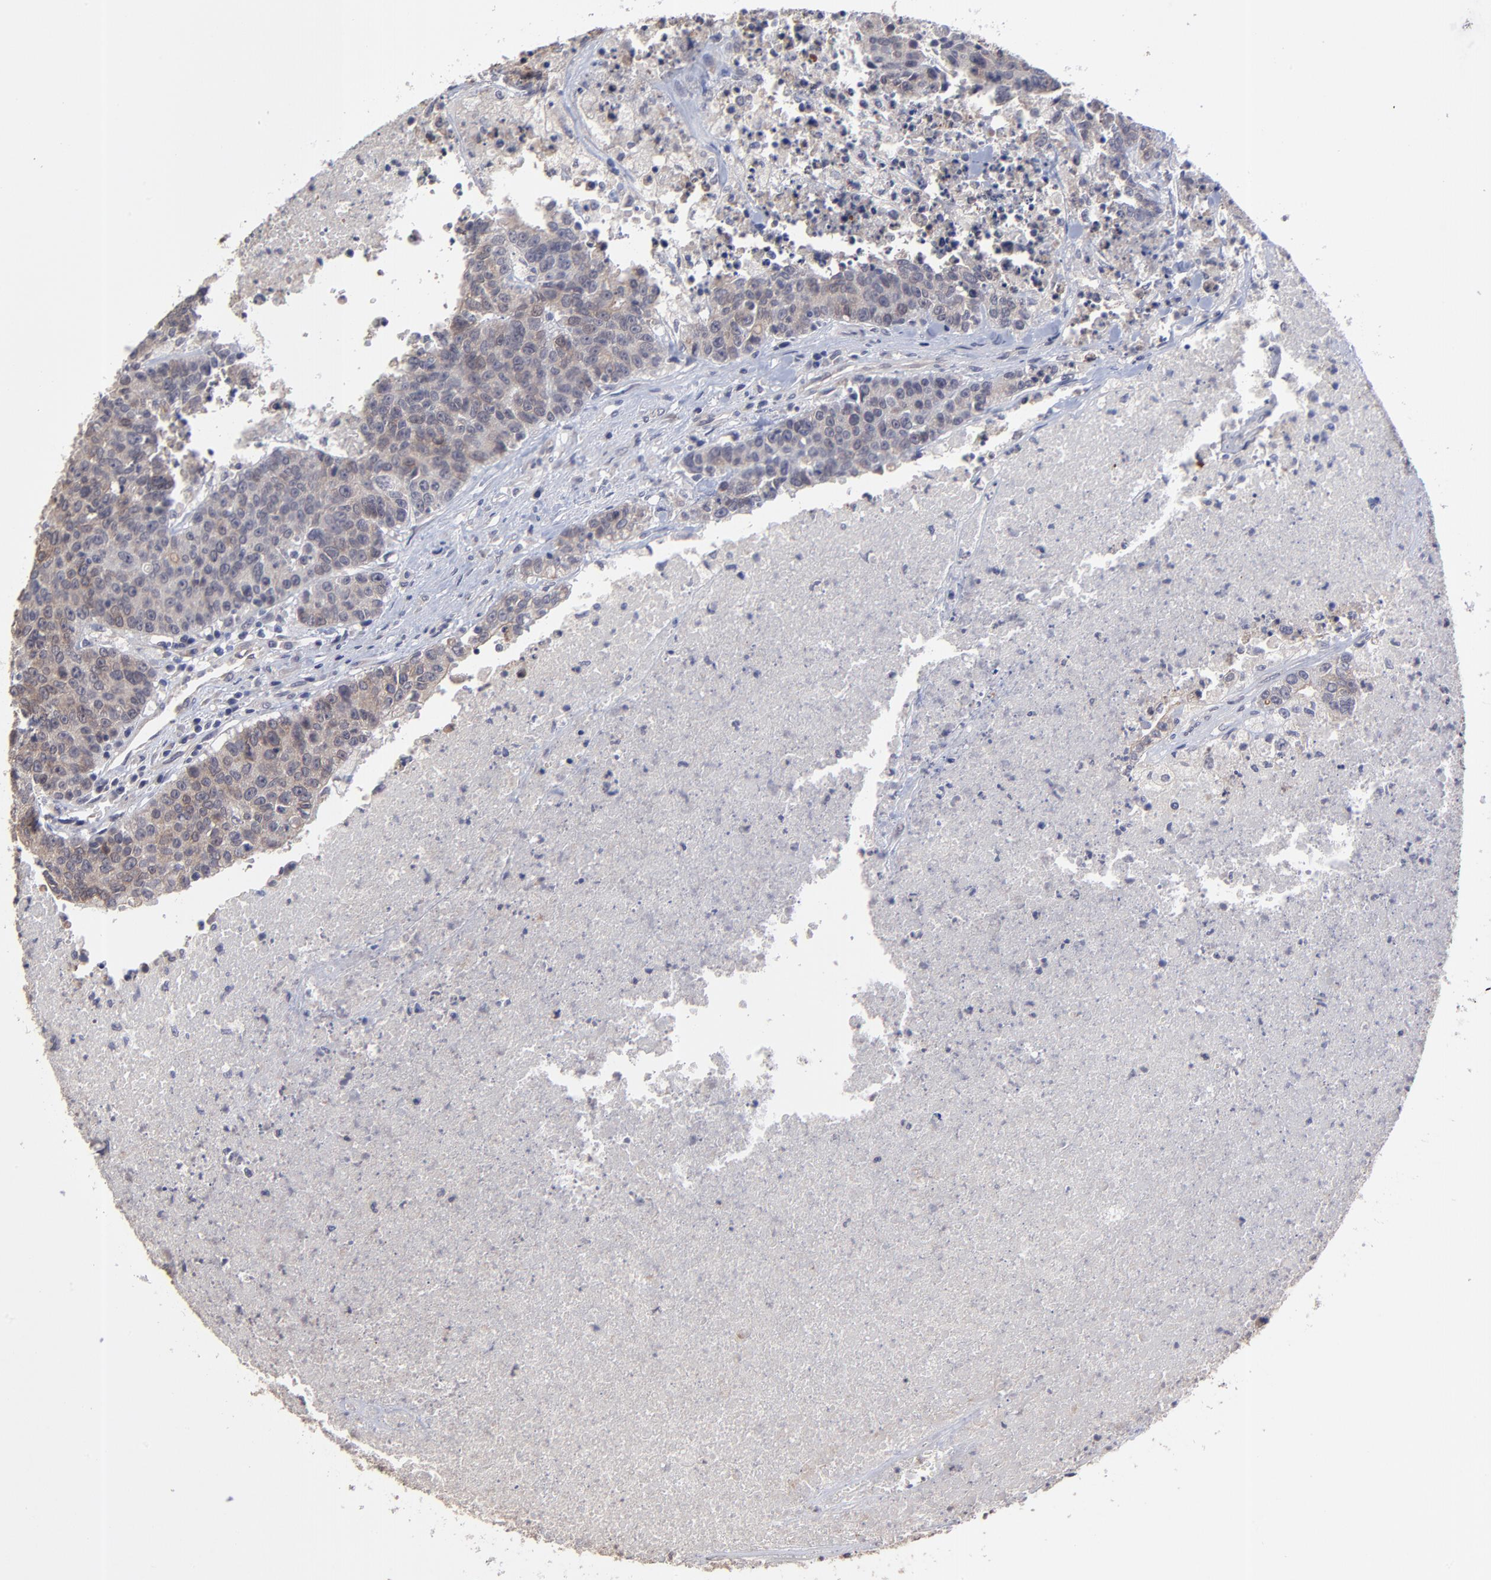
{"staining": {"intensity": "moderate", "quantity": ">75%", "location": "cytoplasmic/membranous"}, "tissue": "colorectal cancer", "cell_type": "Tumor cells", "image_type": "cancer", "snomed": [{"axis": "morphology", "description": "Adenocarcinoma, NOS"}, {"axis": "topography", "description": "Colon"}], "caption": "An image of colorectal cancer stained for a protein shows moderate cytoplasmic/membranous brown staining in tumor cells.", "gene": "ZNF780B", "patient": {"sex": "female", "age": 53}}